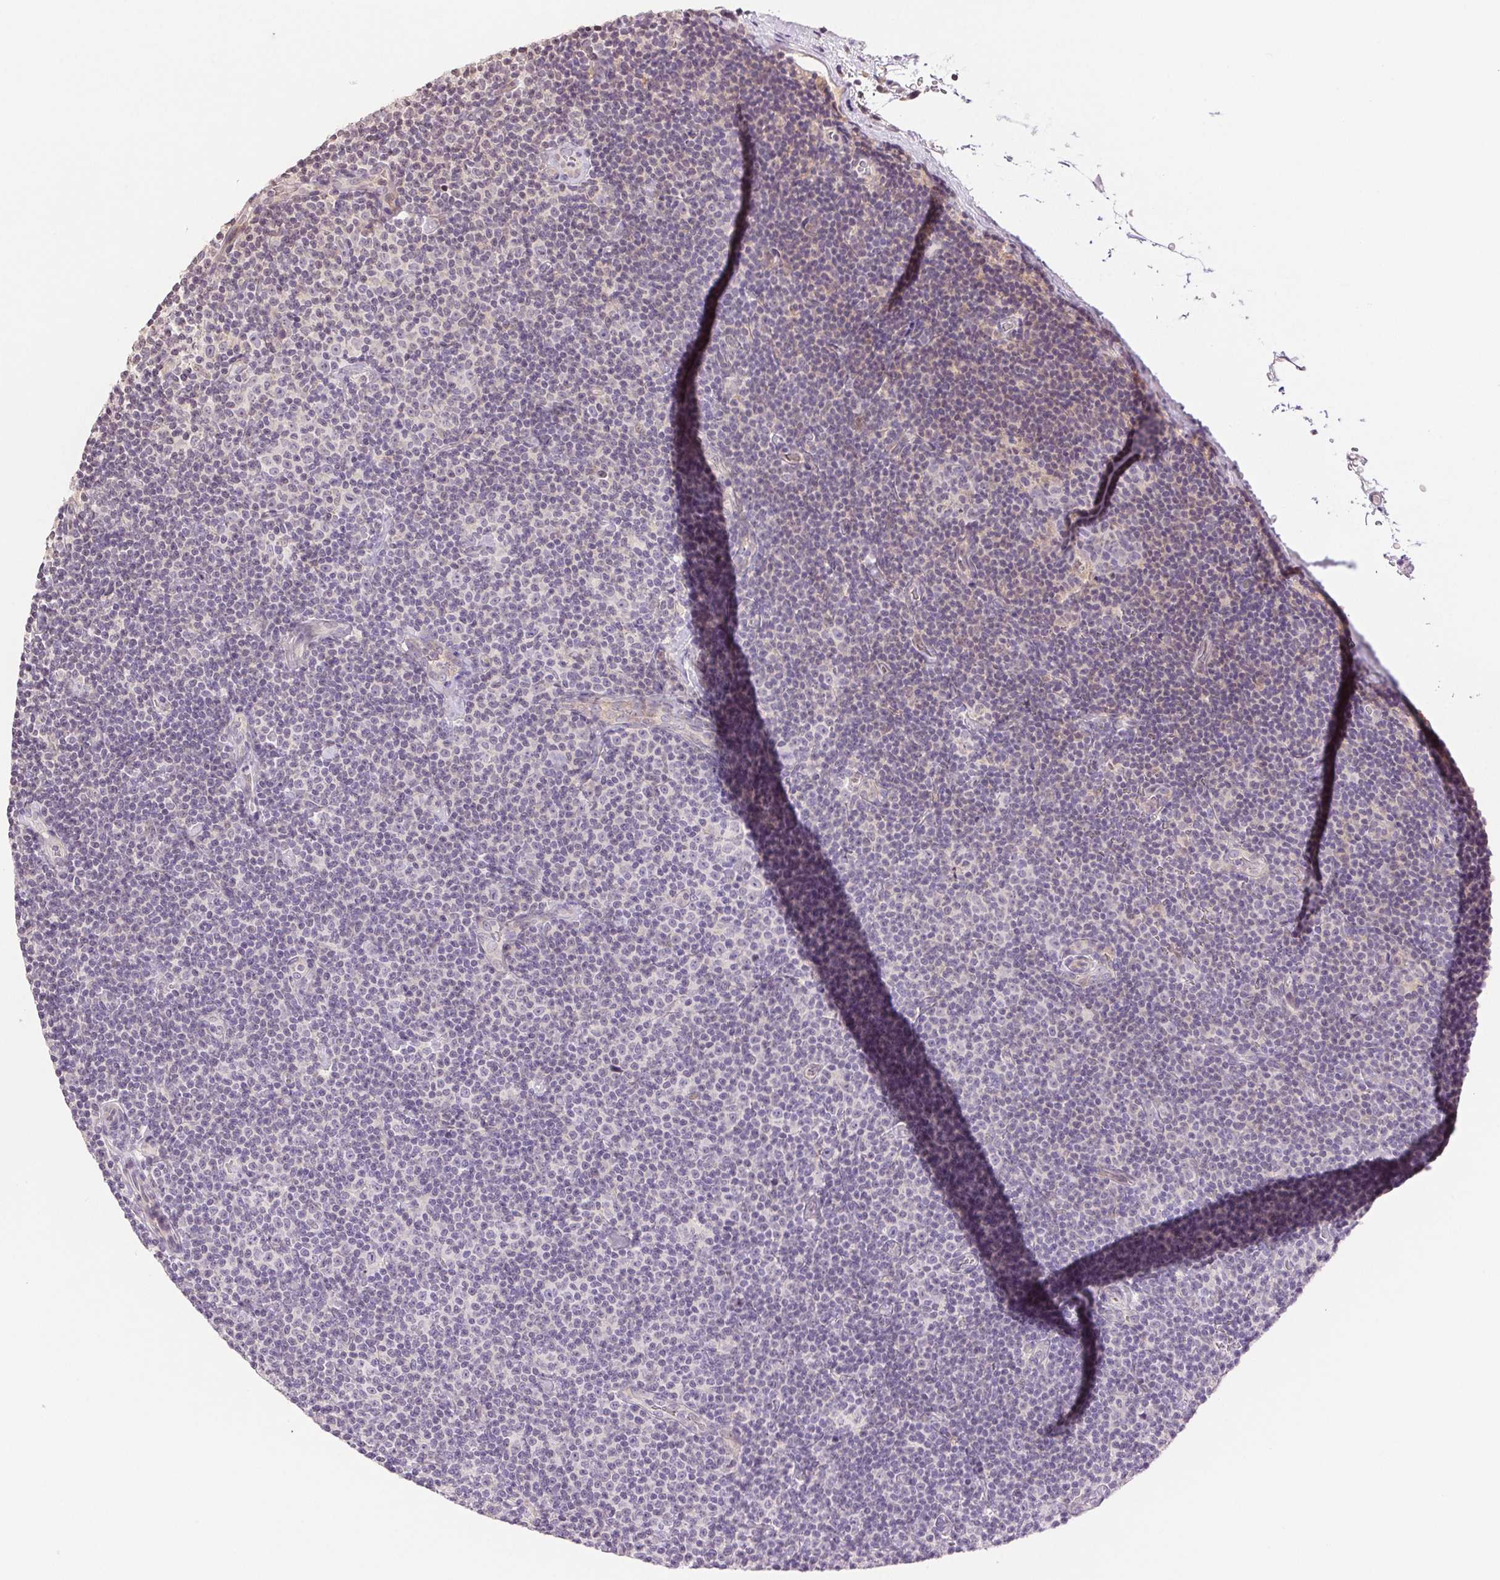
{"staining": {"intensity": "negative", "quantity": "none", "location": "none"}, "tissue": "lymphoma", "cell_type": "Tumor cells", "image_type": "cancer", "snomed": [{"axis": "morphology", "description": "Malignant lymphoma, non-Hodgkin's type, Low grade"}, {"axis": "topography", "description": "Lymph node"}], "caption": "Protein analysis of low-grade malignant lymphoma, non-Hodgkin's type exhibits no significant staining in tumor cells.", "gene": "TNNT3", "patient": {"sex": "male", "age": 81}}